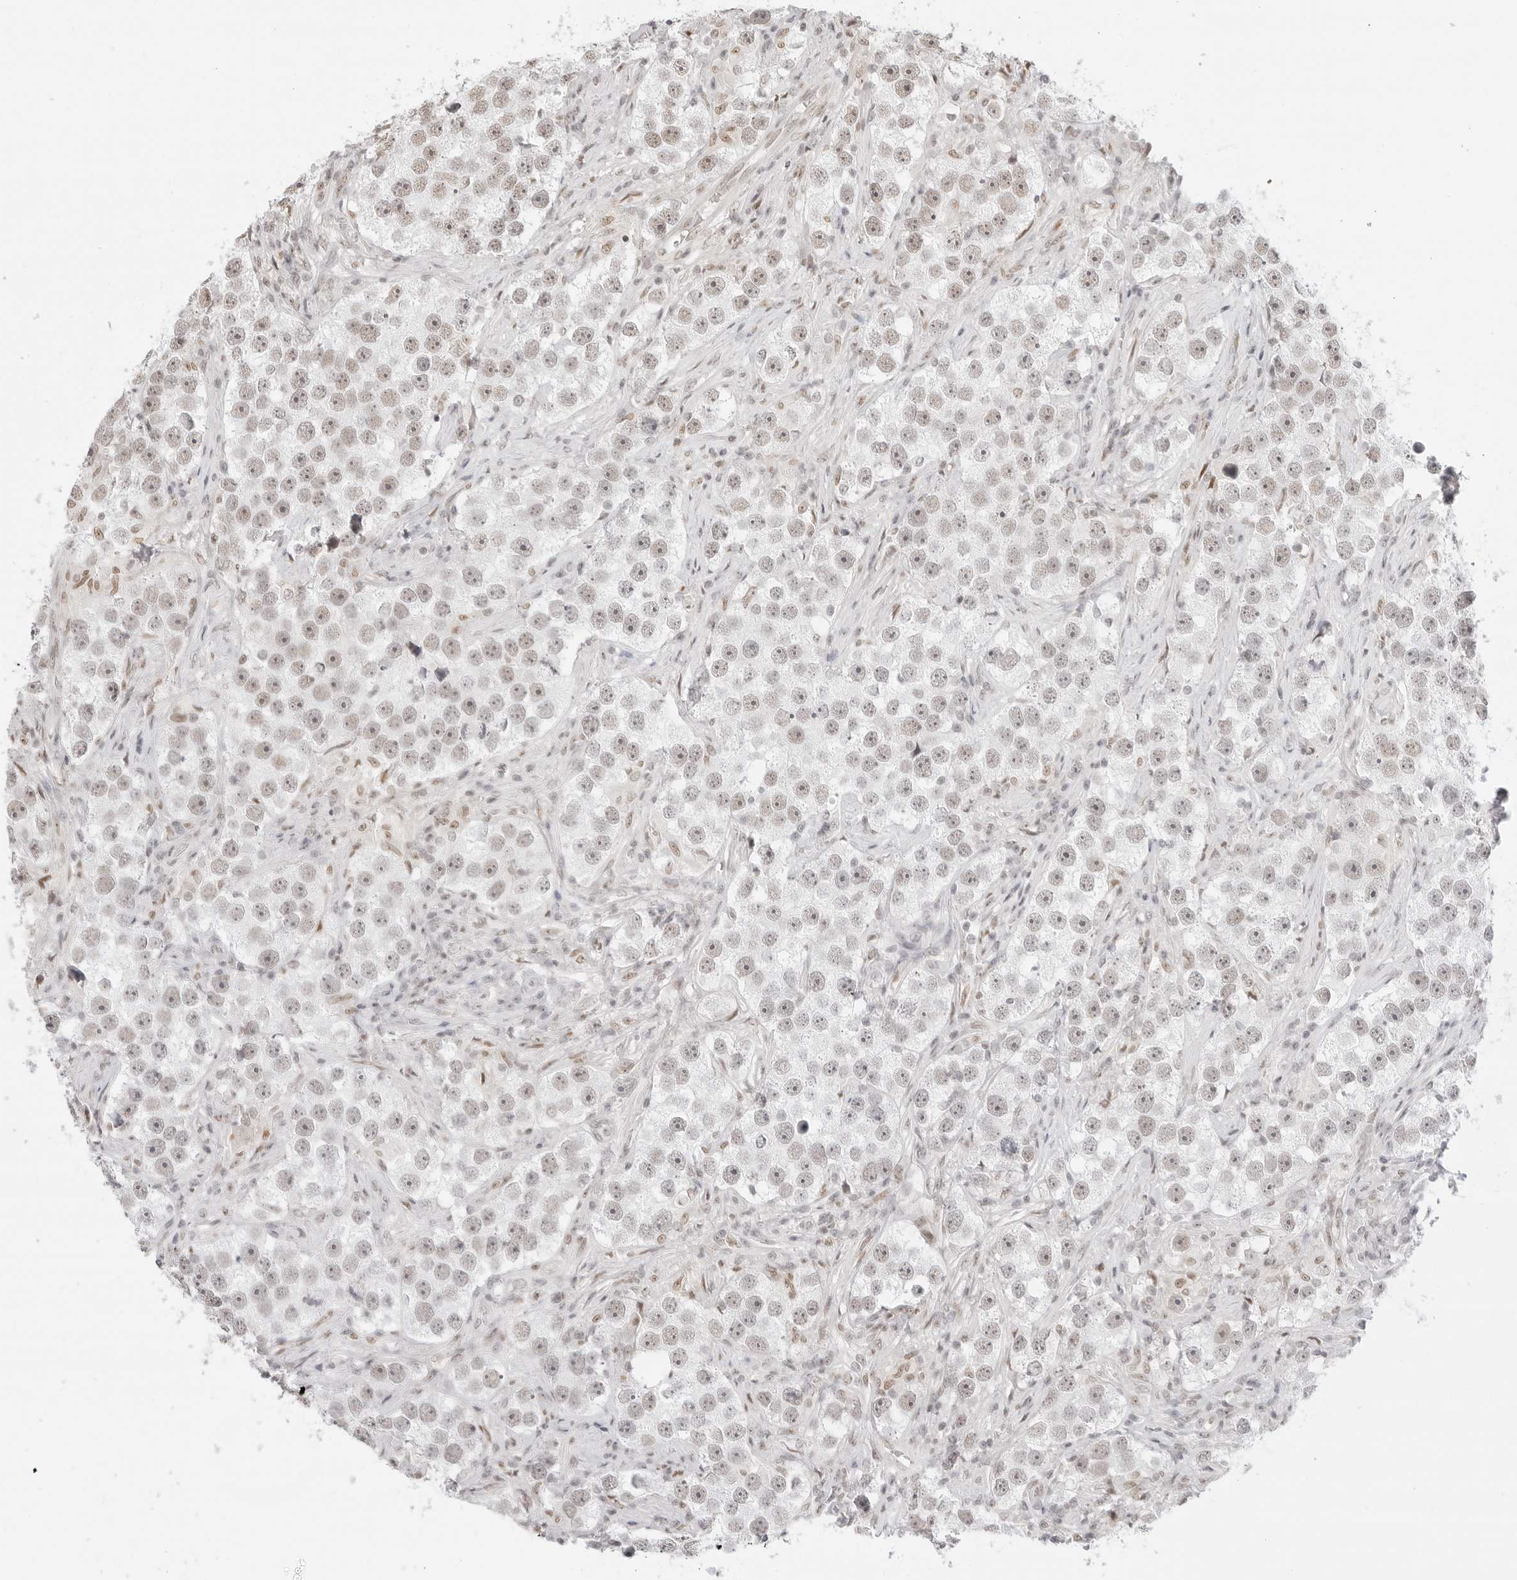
{"staining": {"intensity": "weak", "quantity": "<25%", "location": "nuclear"}, "tissue": "testis cancer", "cell_type": "Tumor cells", "image_type": "cancer", "snomed": [{"axis": "morphology", "description": "Seminoma, NOS"}, {"axis": "topography", "description": "Testis"}], "caption": "Immunohistochemistry of human testis cancer exhibits no expression in tumor cells.", "gene": "TCIM", "patient": {"sex": "male", "age": 49}}